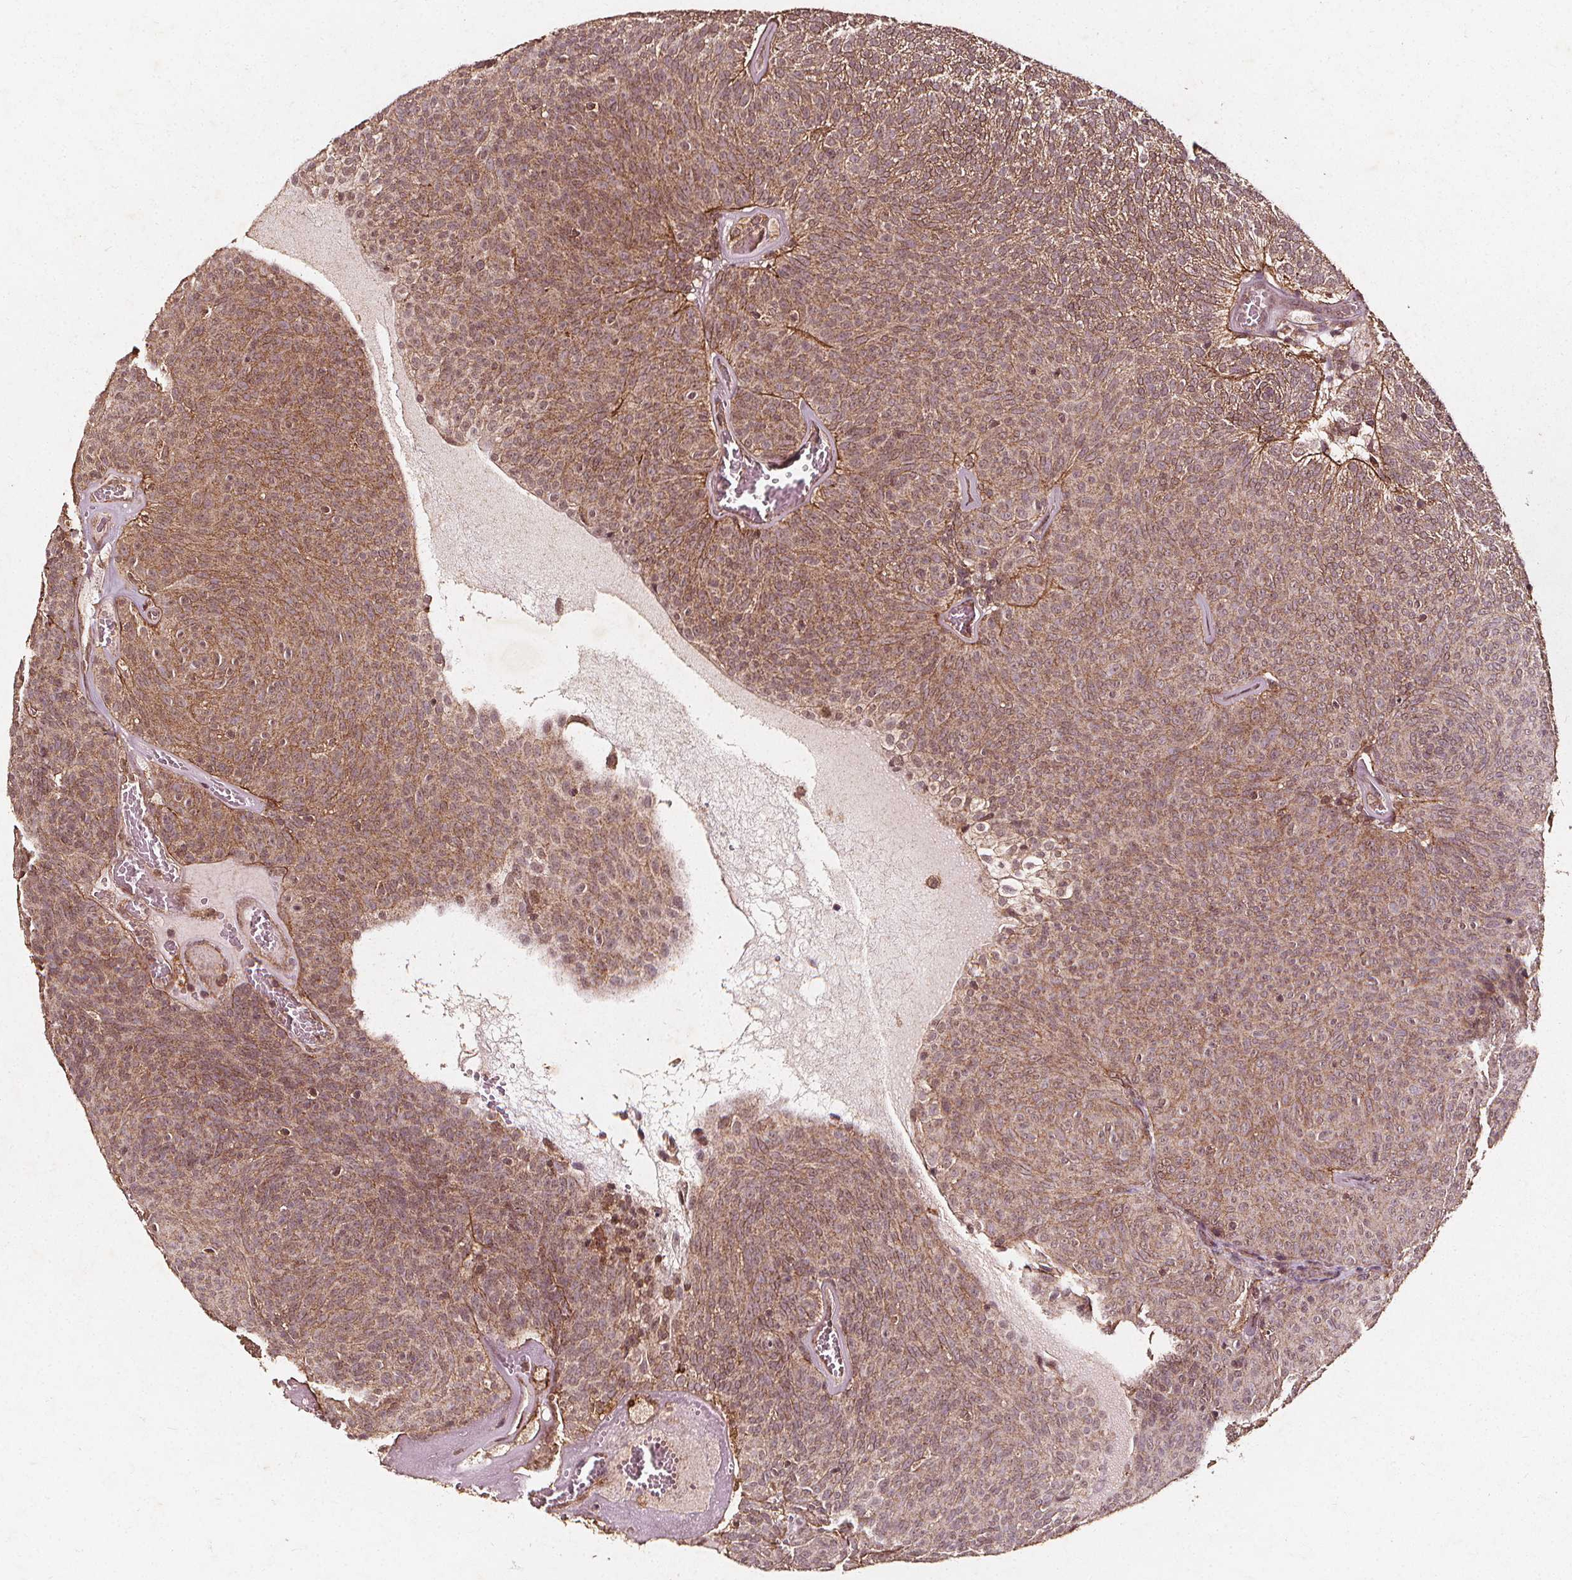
{"staining": {"intensity": "moderate", "quantity": ">75%", "location": "cytoplasmic/membranous"}, "tissue": "urothelial cancer", "cell_type": "Tumor cells", "image_type": "cancer", "snomed": [{"axis": "morphology", "description": "Urothelial carcinoma, Low grade"}, {"axis": "topography", "description": "Urinary bladder"}], "caption": "Moderate cytoplasmic/membranous positivity for a protein is seen in about >75% of tumor cells of low-grade urothelial carcinoma using immunohistochemistry.", "gene": "ABCA1", "patient": {"sex": "male", "age": 77}}